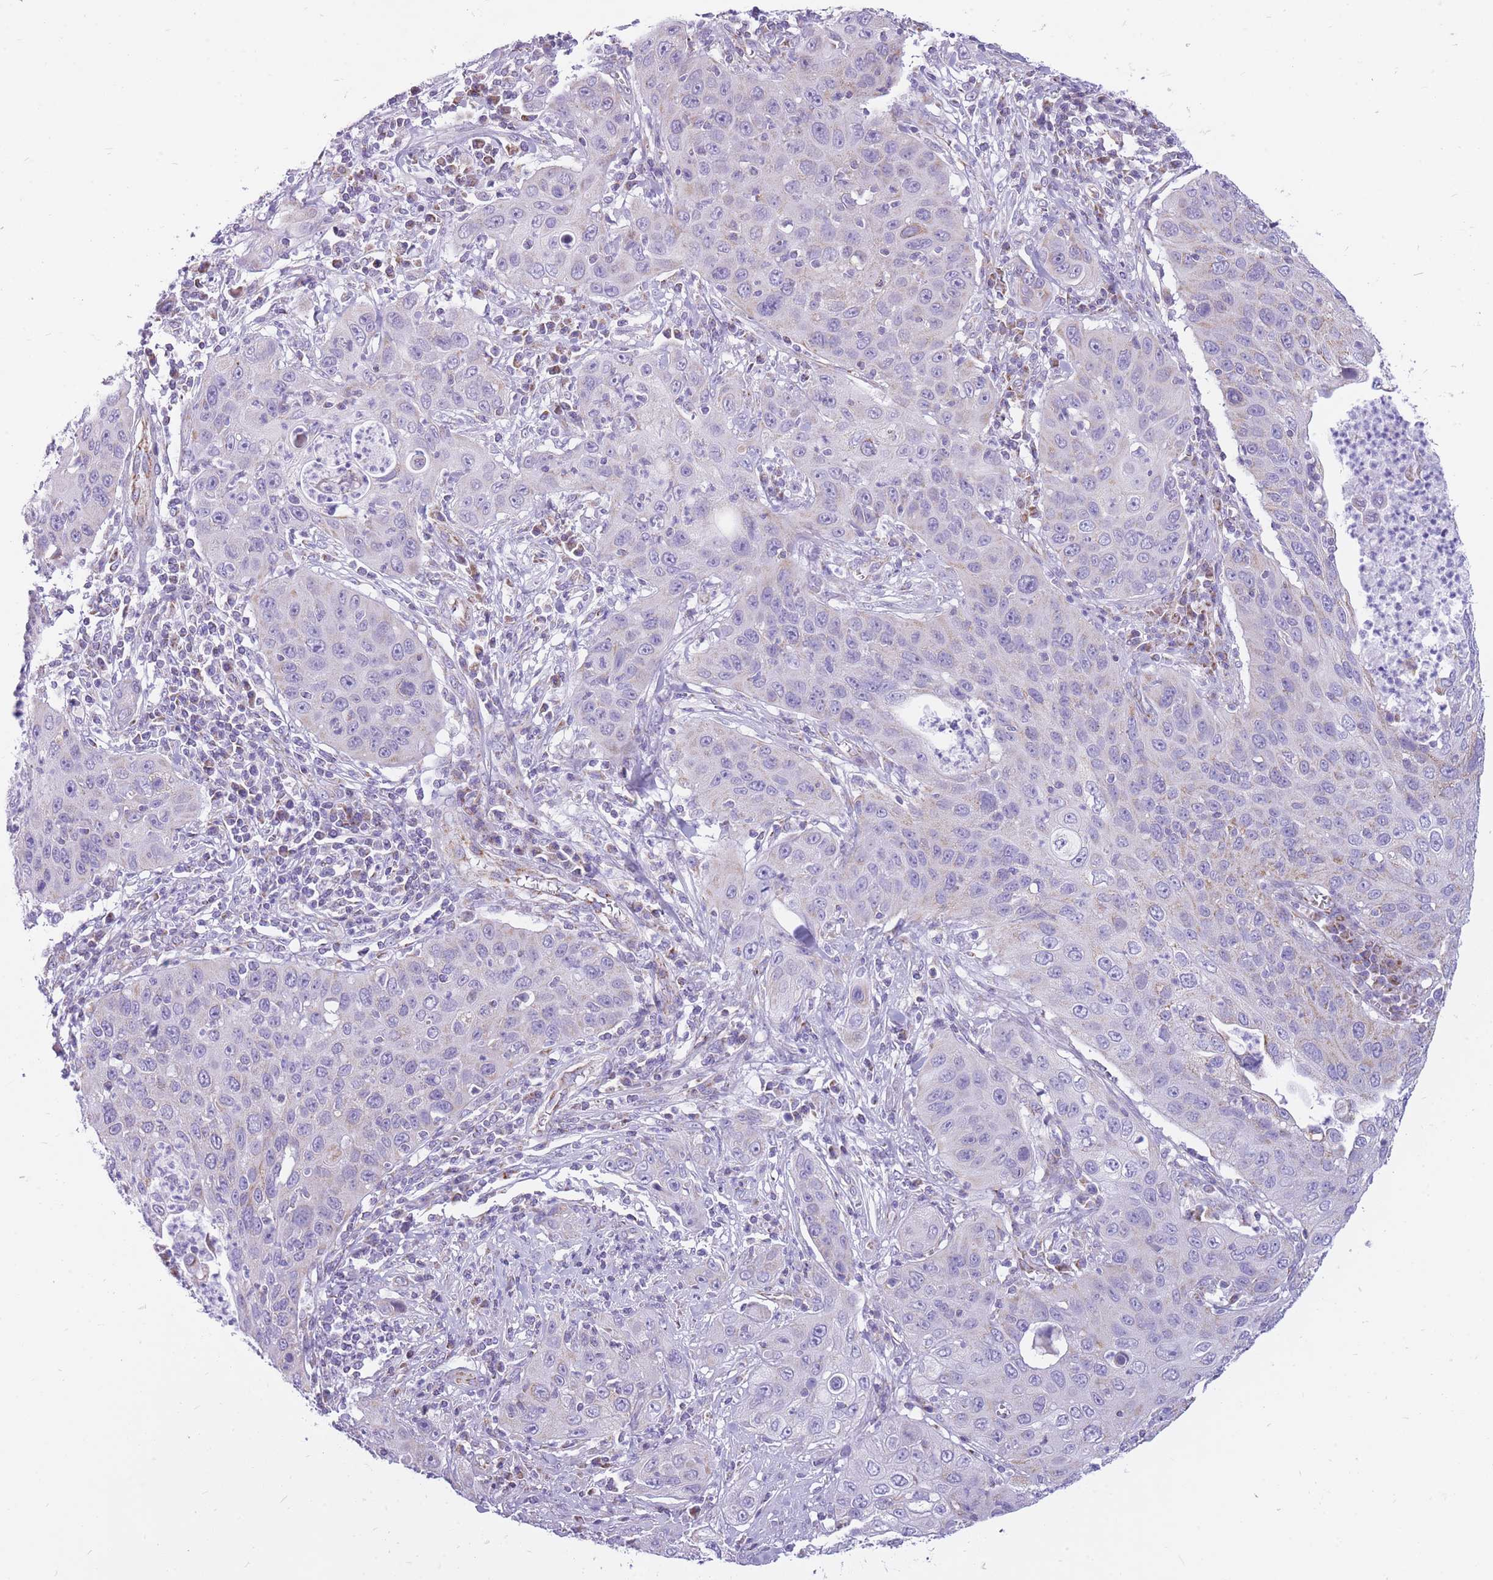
{"staining": {"intensity": "negative", "quantity": "none", "location": "none"}, "tissue": "cervical cancer", "cell_type": "Tumor cells", "image_type": "cancer", "snomed": [{"axis": "morphology", "description": "Squamous cell carcinoma, NOS"}, {"axis": "topography", "description": "Cervix"}], "caption": "IHC photomicrograph of human cervical cancer stained for a protein (brown), which exhibits no positivity in tumor cells. (IHC, brightfield microscopy, high magnification).", "gene": "PCSK1", "patient": {"sex": "female", "age": 36}}